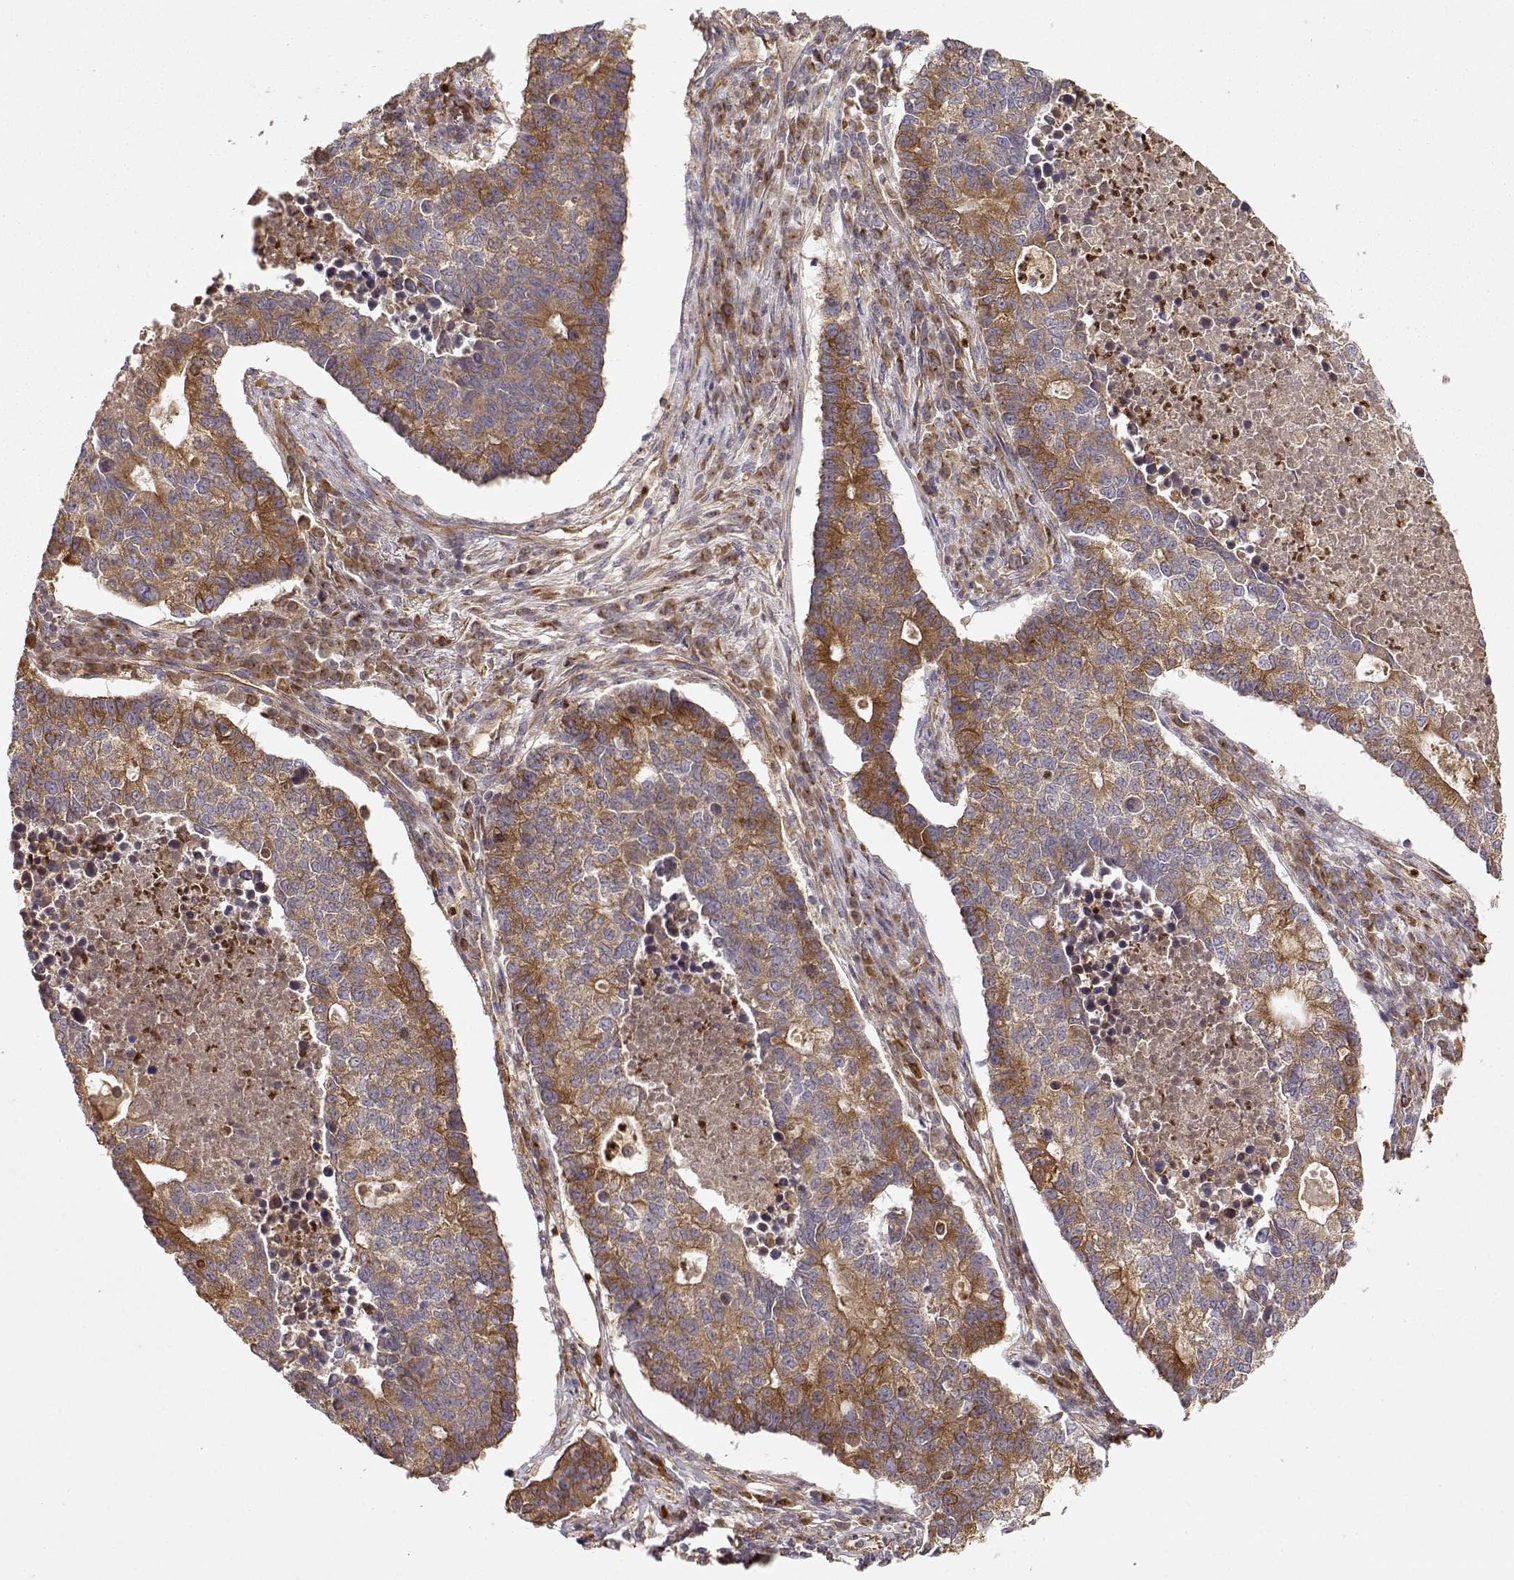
{"staining": {"intensity": "moderate", "quantity": "25%-75%", "location": "cytoplasmic/membranous"}, "tissue": "lung cancer", "cell_type": "Tumor cells", "image_type": "cancer", "snomed": [{"axis": "morphology", "description": "Adenocarcinoma, NOS"}, {"axis": "topography", "description": "Lung"}], "caption": "Immunohistochemistry of adenocarcinoma (lung) shows medium levels of moderate cytoplasmic/membranous staining in approximately 25%-75% of tumor cells.", "gene": "ARHGEF2", "patient": {"sex": "male", "age": 57}}